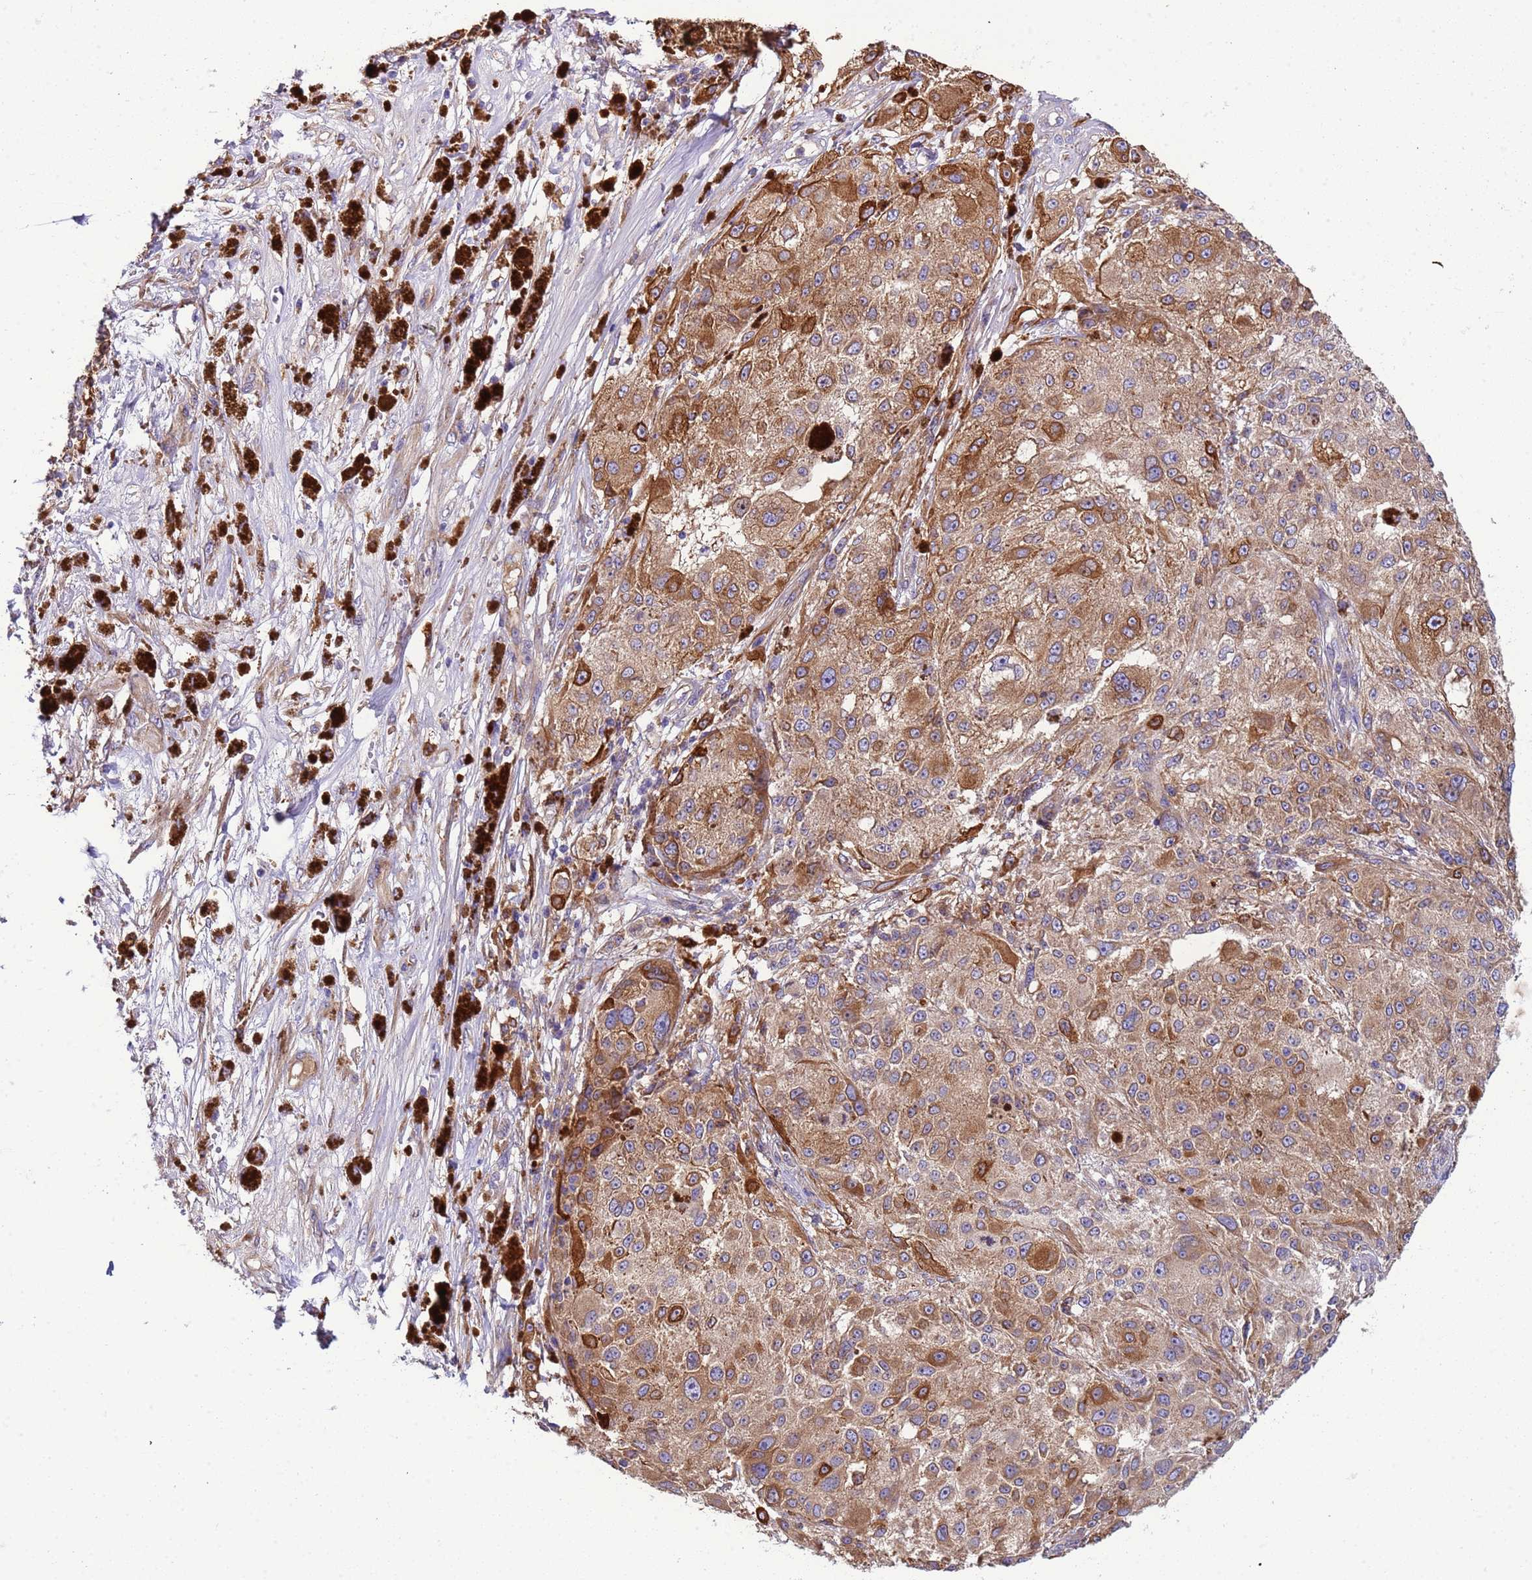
{"staining": {"intensity": "strong", "quantity": ">75%", "location": "cytoplasmic/membranous"}, "tissue": "melanoma", "cell_type": "Tumor cells", "image_type": "cancer", "snomed": [{"axis": "morphology", "description": "Necrosis, NOS"}, {"axis": "morphology", "description": "Malignant melanoma, NOS"}, {"axis": "topography", "description": "Skin"}], "caption": "Approximately >75% of tumor cells in melanoma reveal strong cytoplasmic/membranous protein expression as visualized by brown immunohistochemical staining.", "gene": "PAQR7", "patient": {"sex": "female", "age": 87}}